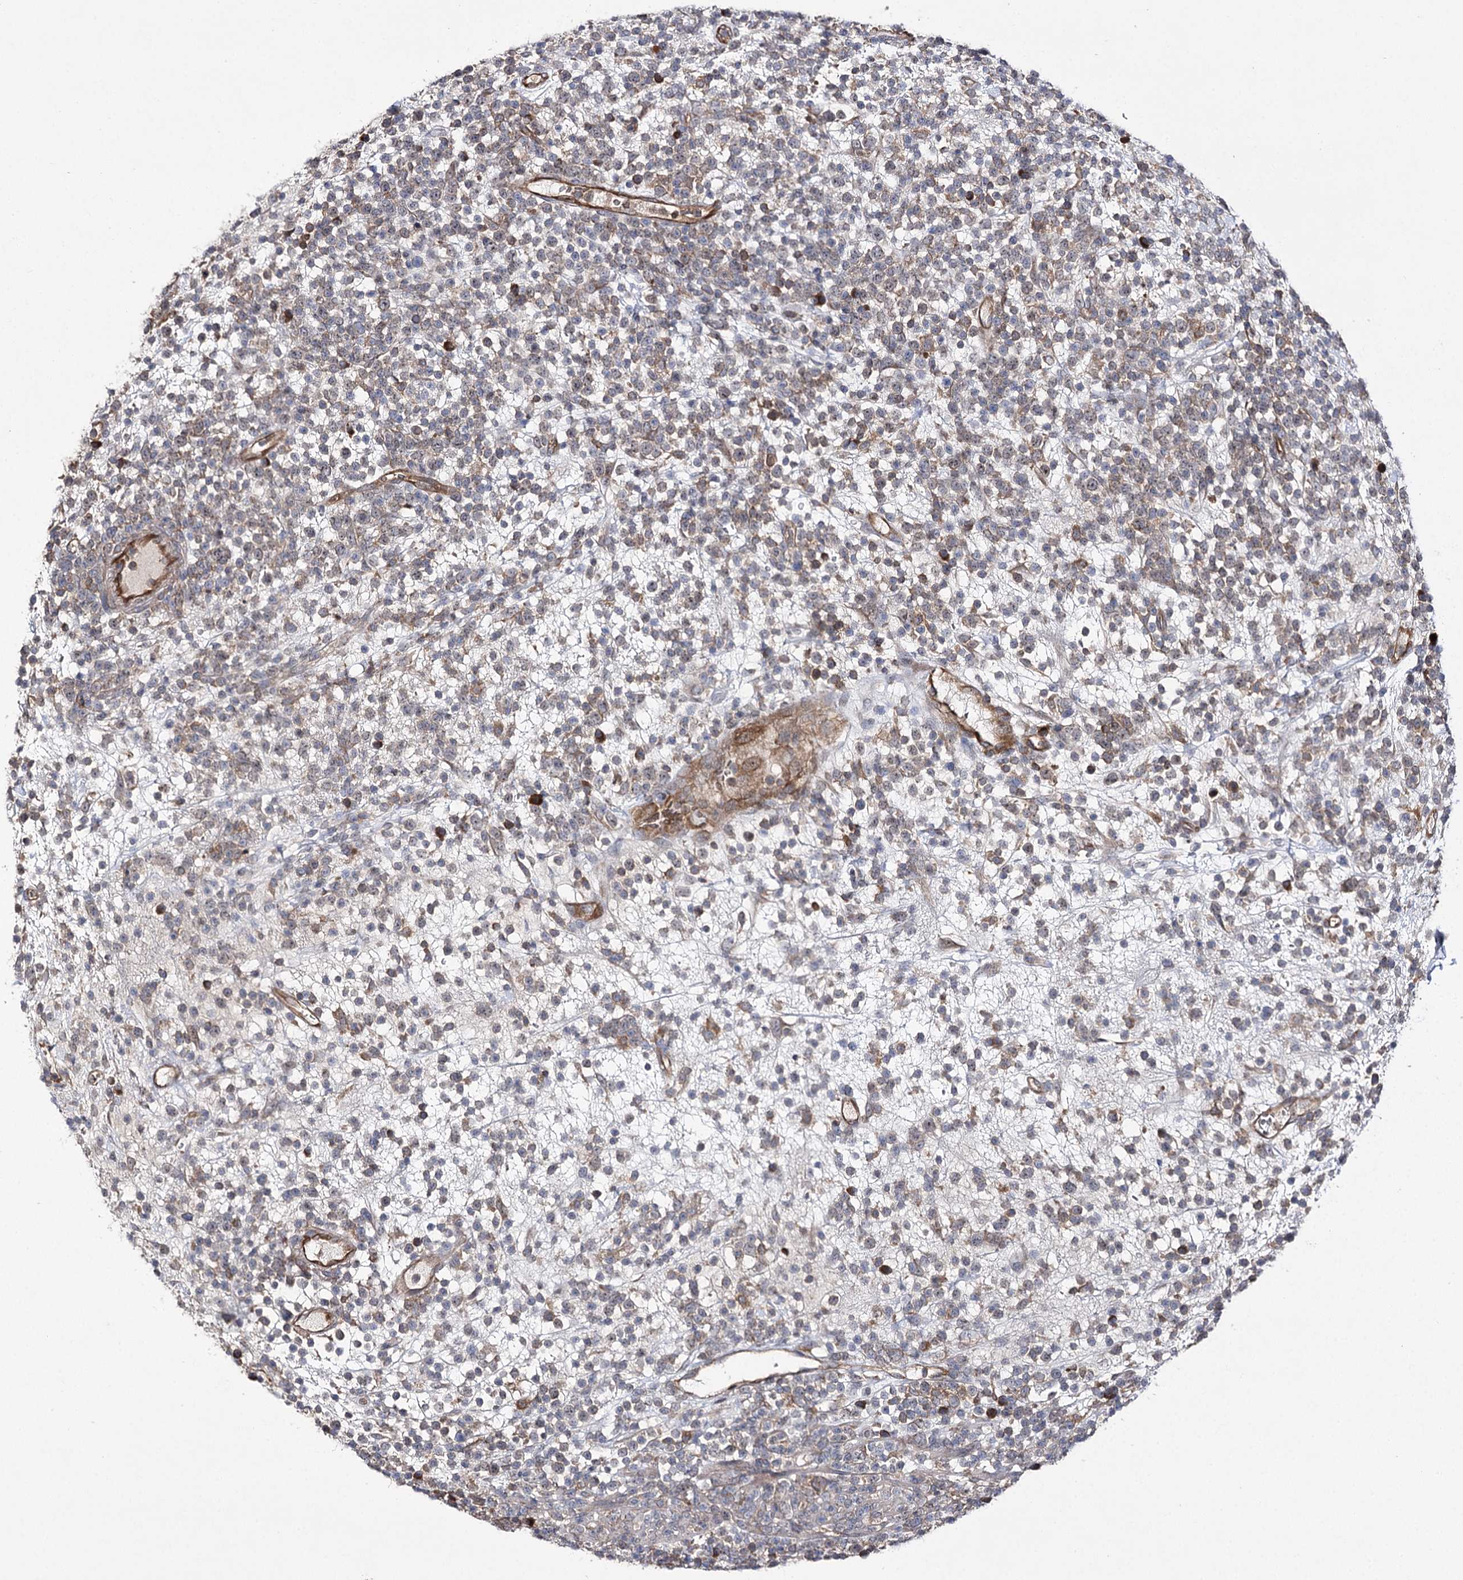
{"staining": {"intensity": "weak", "quantity": "25%-75%", "location": "cytoplasmic/membranous"}, "tissue": "lymphoma", "cell_type": "Tumor cells", "image_type": "cancer", "snomed": [{"axis": "morphology", "description": "Malignant lymphoma, non-Hodgkin's type, High grade"}, {"axis": "topography", "description": "Colon"}], "caption": "Lymphoma was stained to show a protein in brown. There is low levels of weak cytoplasmic/membranous expression in approximately 25%-75% of tumor cells.", "gene": "BCR", "patient": {"sex": "female", "age": 53}}